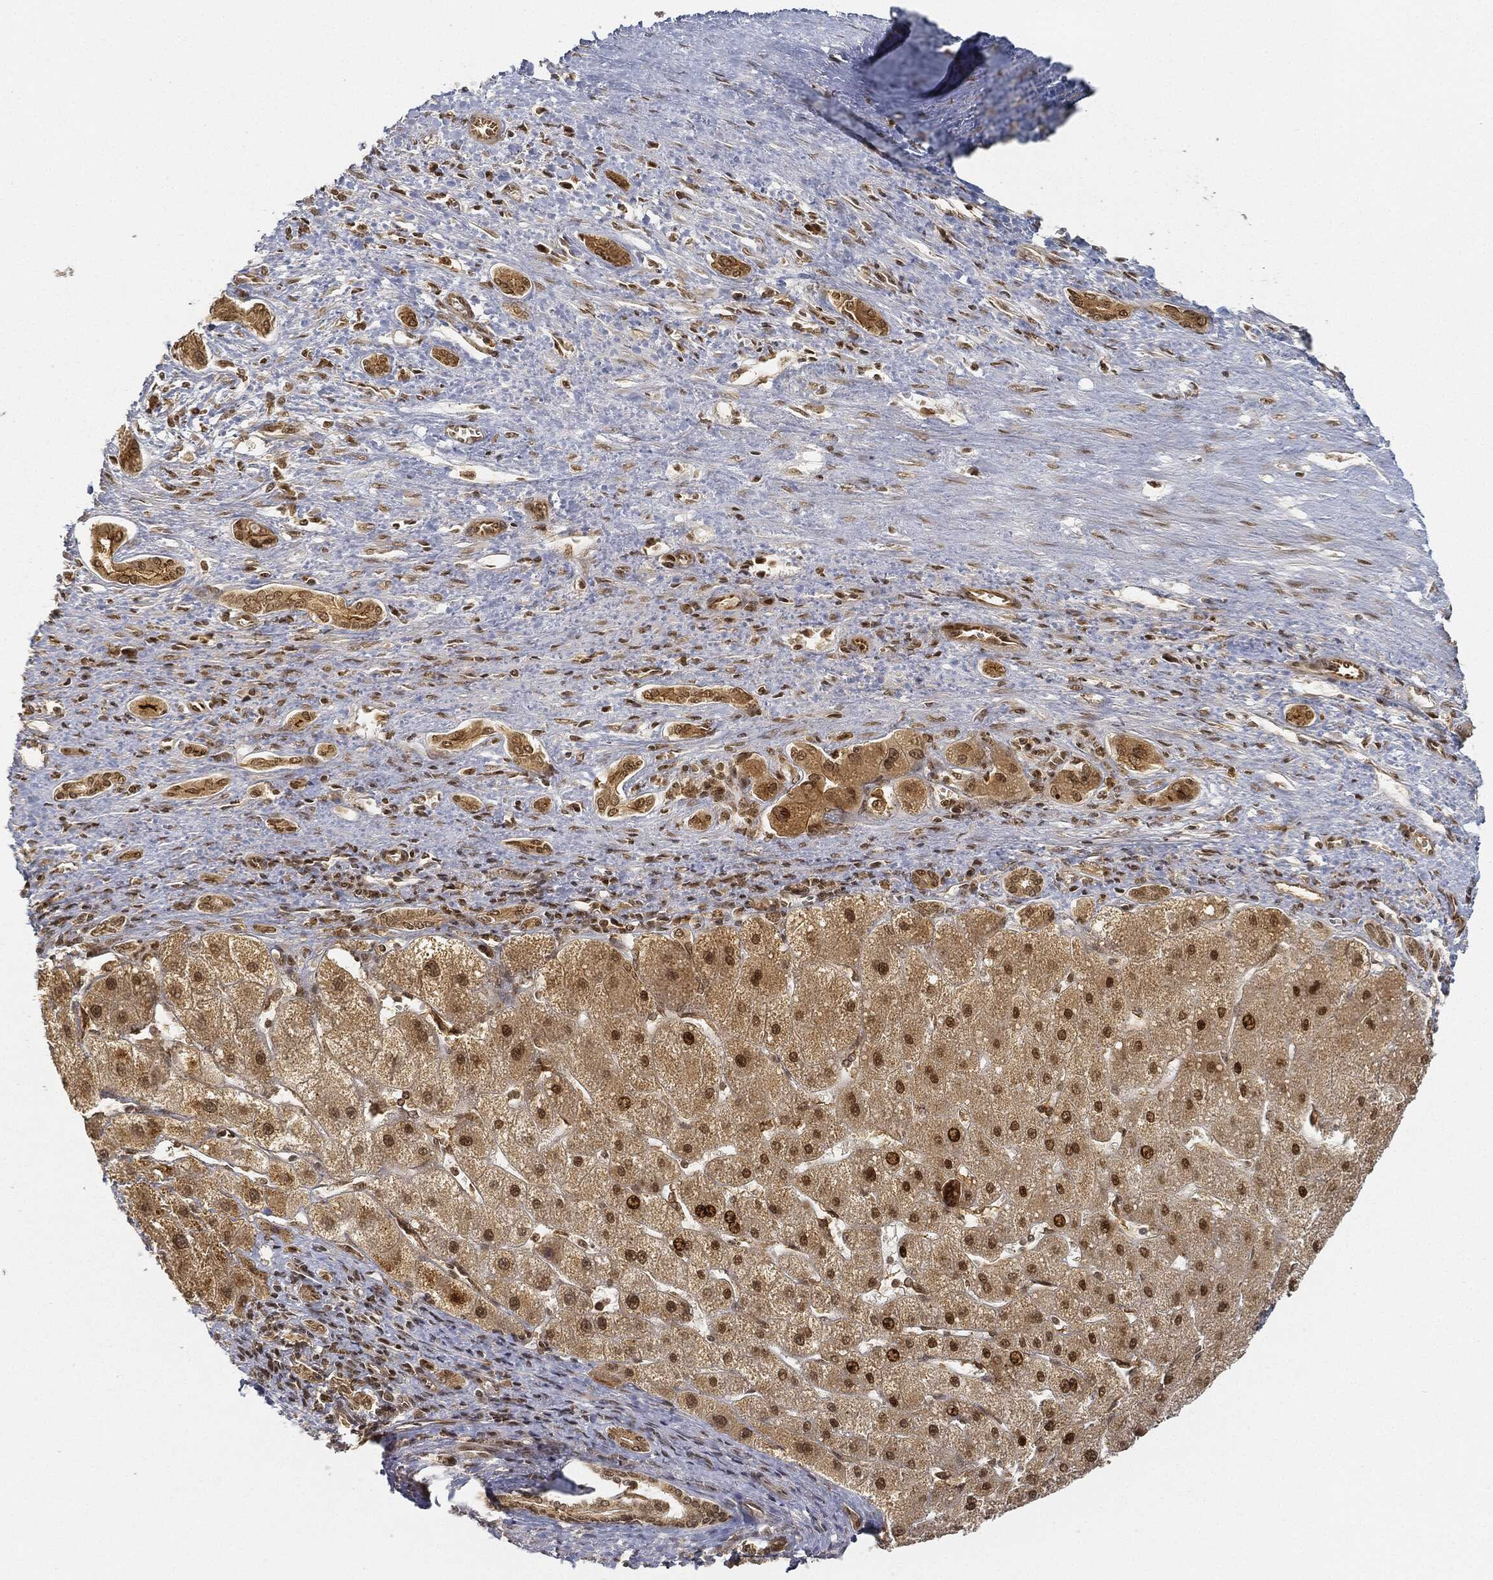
{"staining": {"intensity": "strong", "quantity": "<25%", "location": "nuclear"}, "tissue": "liver cancer", "cell_type": "Tumor cells", "image_type": "cancer", "snomed": [{"axis": "morphology", "description": "Carcinoma, Hepatocellular, NOS"}, {"axis": "topography", "description": "Liver"}], "caption": "This histopathology image shows liver hepatocellular carcinoma stained with immunohistochemistry (IHC) to label a protein in brown. The nuclear of tumor cells show strong positivity for the protein. Nuclei are counter-stained blue.", "gene": "CIB1", "patient": {"sex": "female", "age": 82}}